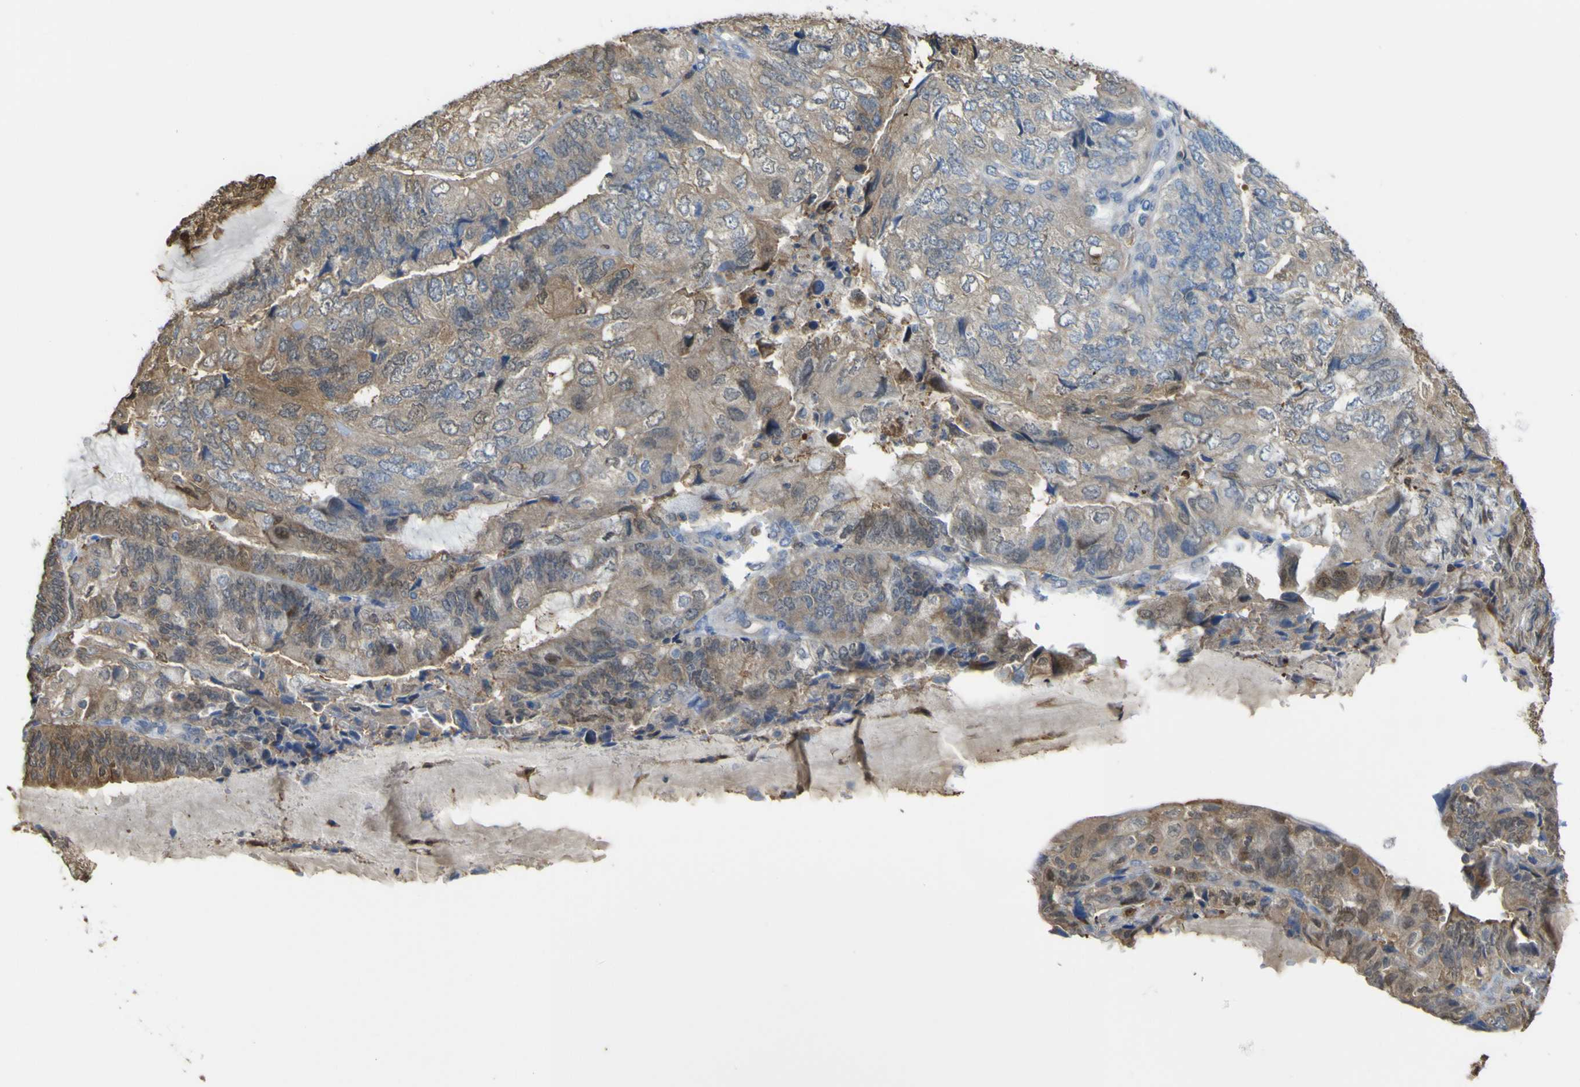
{"staining": {"intensity": "moderate", "quantity": ">75%", "location": "cytoplasmic/membranous"}, "tissue": "endometrial cancer", "cell_type": "Tumor cells", "image_type": "cancer", "snomed": [{"axis": "morphology", "description": "Adenocarcinoma, NOS"}, {"axis": "topography", "description": "Endometrium"}], "caption": "Protein expression analysis of human endometrial adenocarcinoma reveals moderate cytoplasmic/membranous staining in about >75% of tumor cells.", "gene": "ABHD3", "patient": {"sex": "female", "age": 81}}